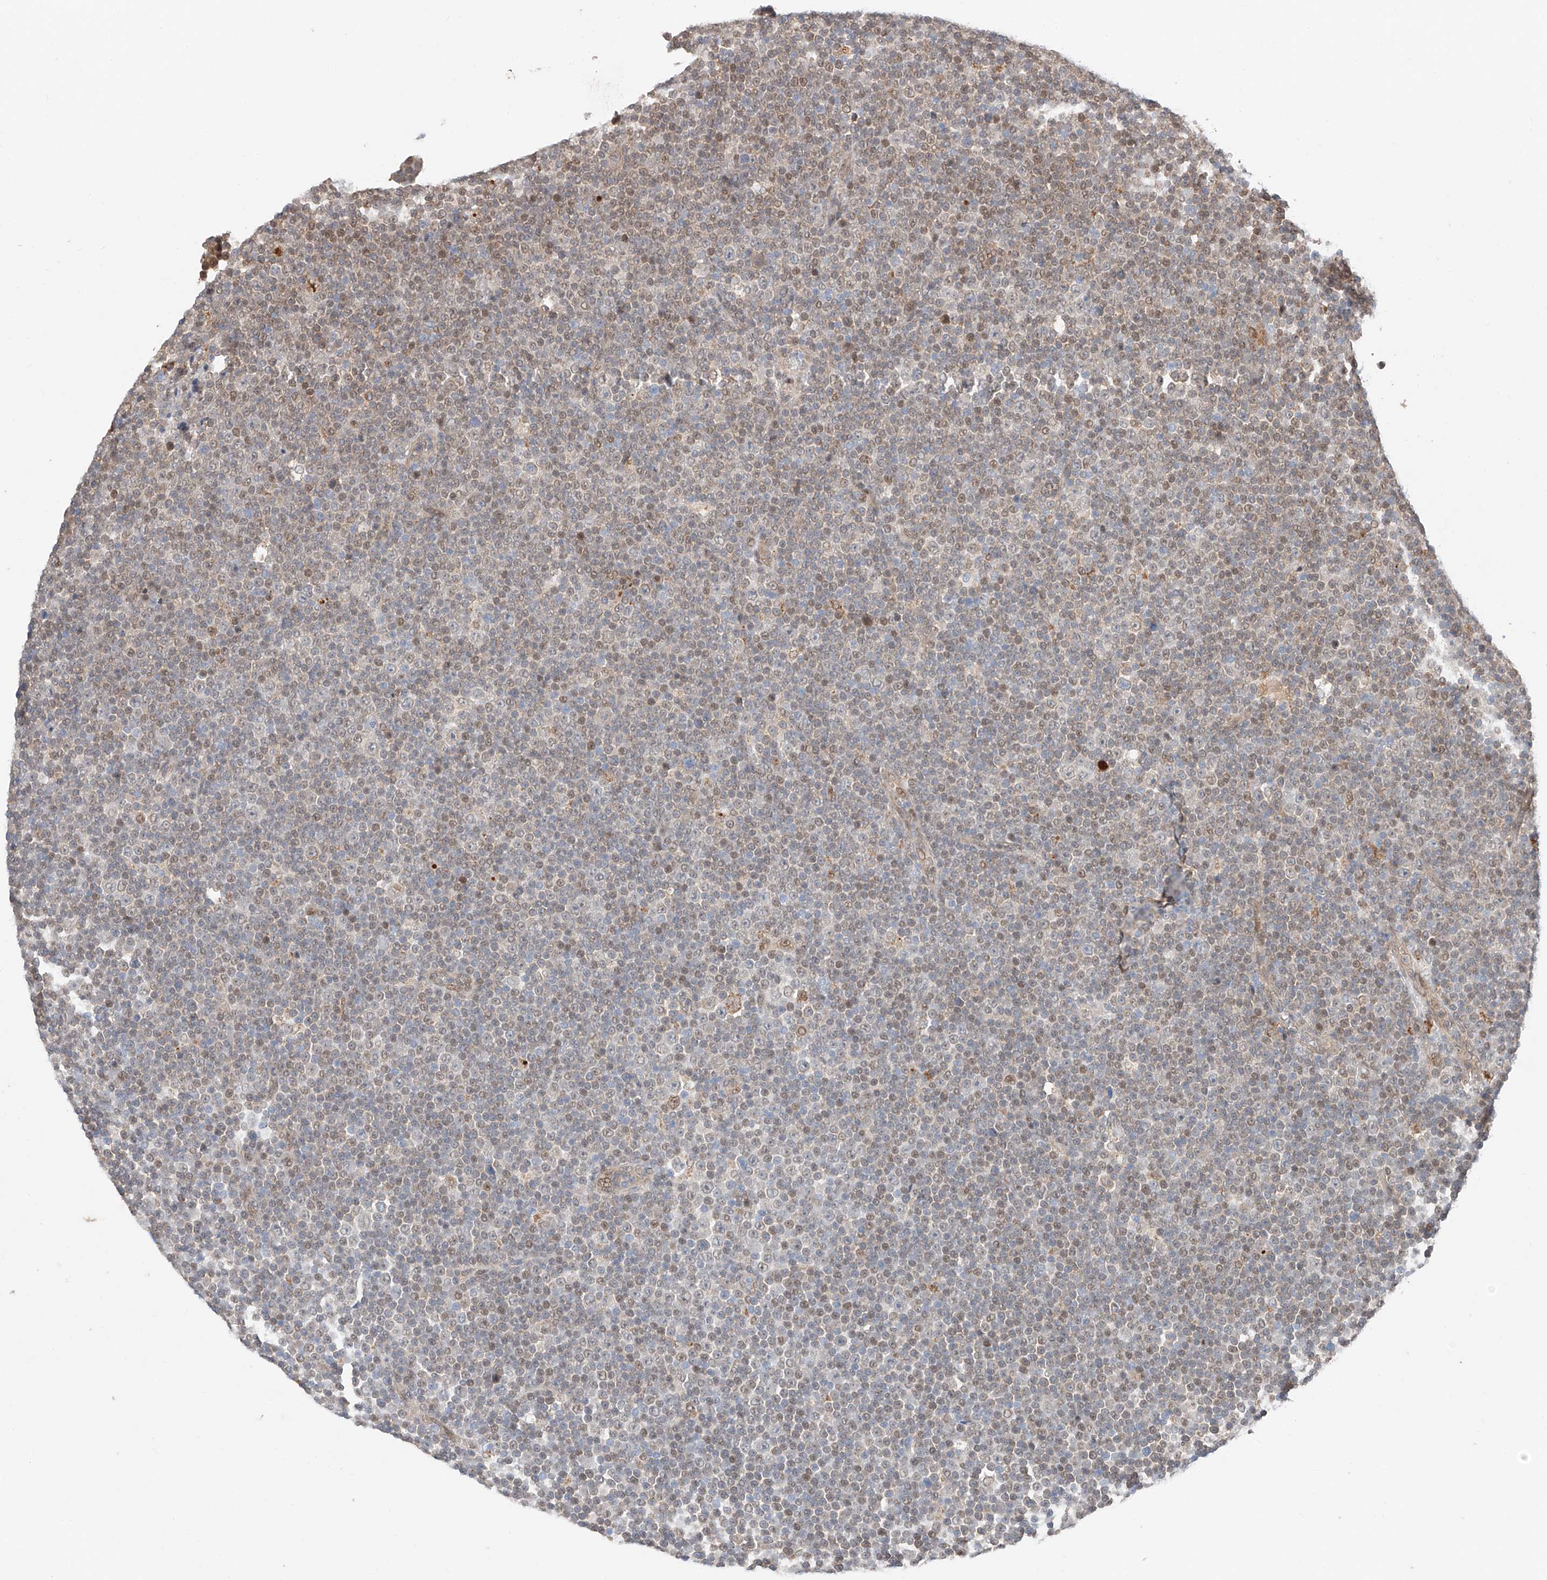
{"staining": {"intensity": "weak", "quantity": "<25%", "location": "nuclear"}, "tissue": "lymphoma", "cell_type": "Tumor cells", "image_type": "cancer", "snomed": [{"axis": "morphology", "description": "Malignant lymphoma, non-Hodgkin's type, Low grade"}, {"axis": "topography", "description": "Lymph node"}], "caption": "IHC of human lymphoma exhibits no expression in tumor cells.", "gene": "GCNT1", "patient": {"sex": "female", "age": 67}}